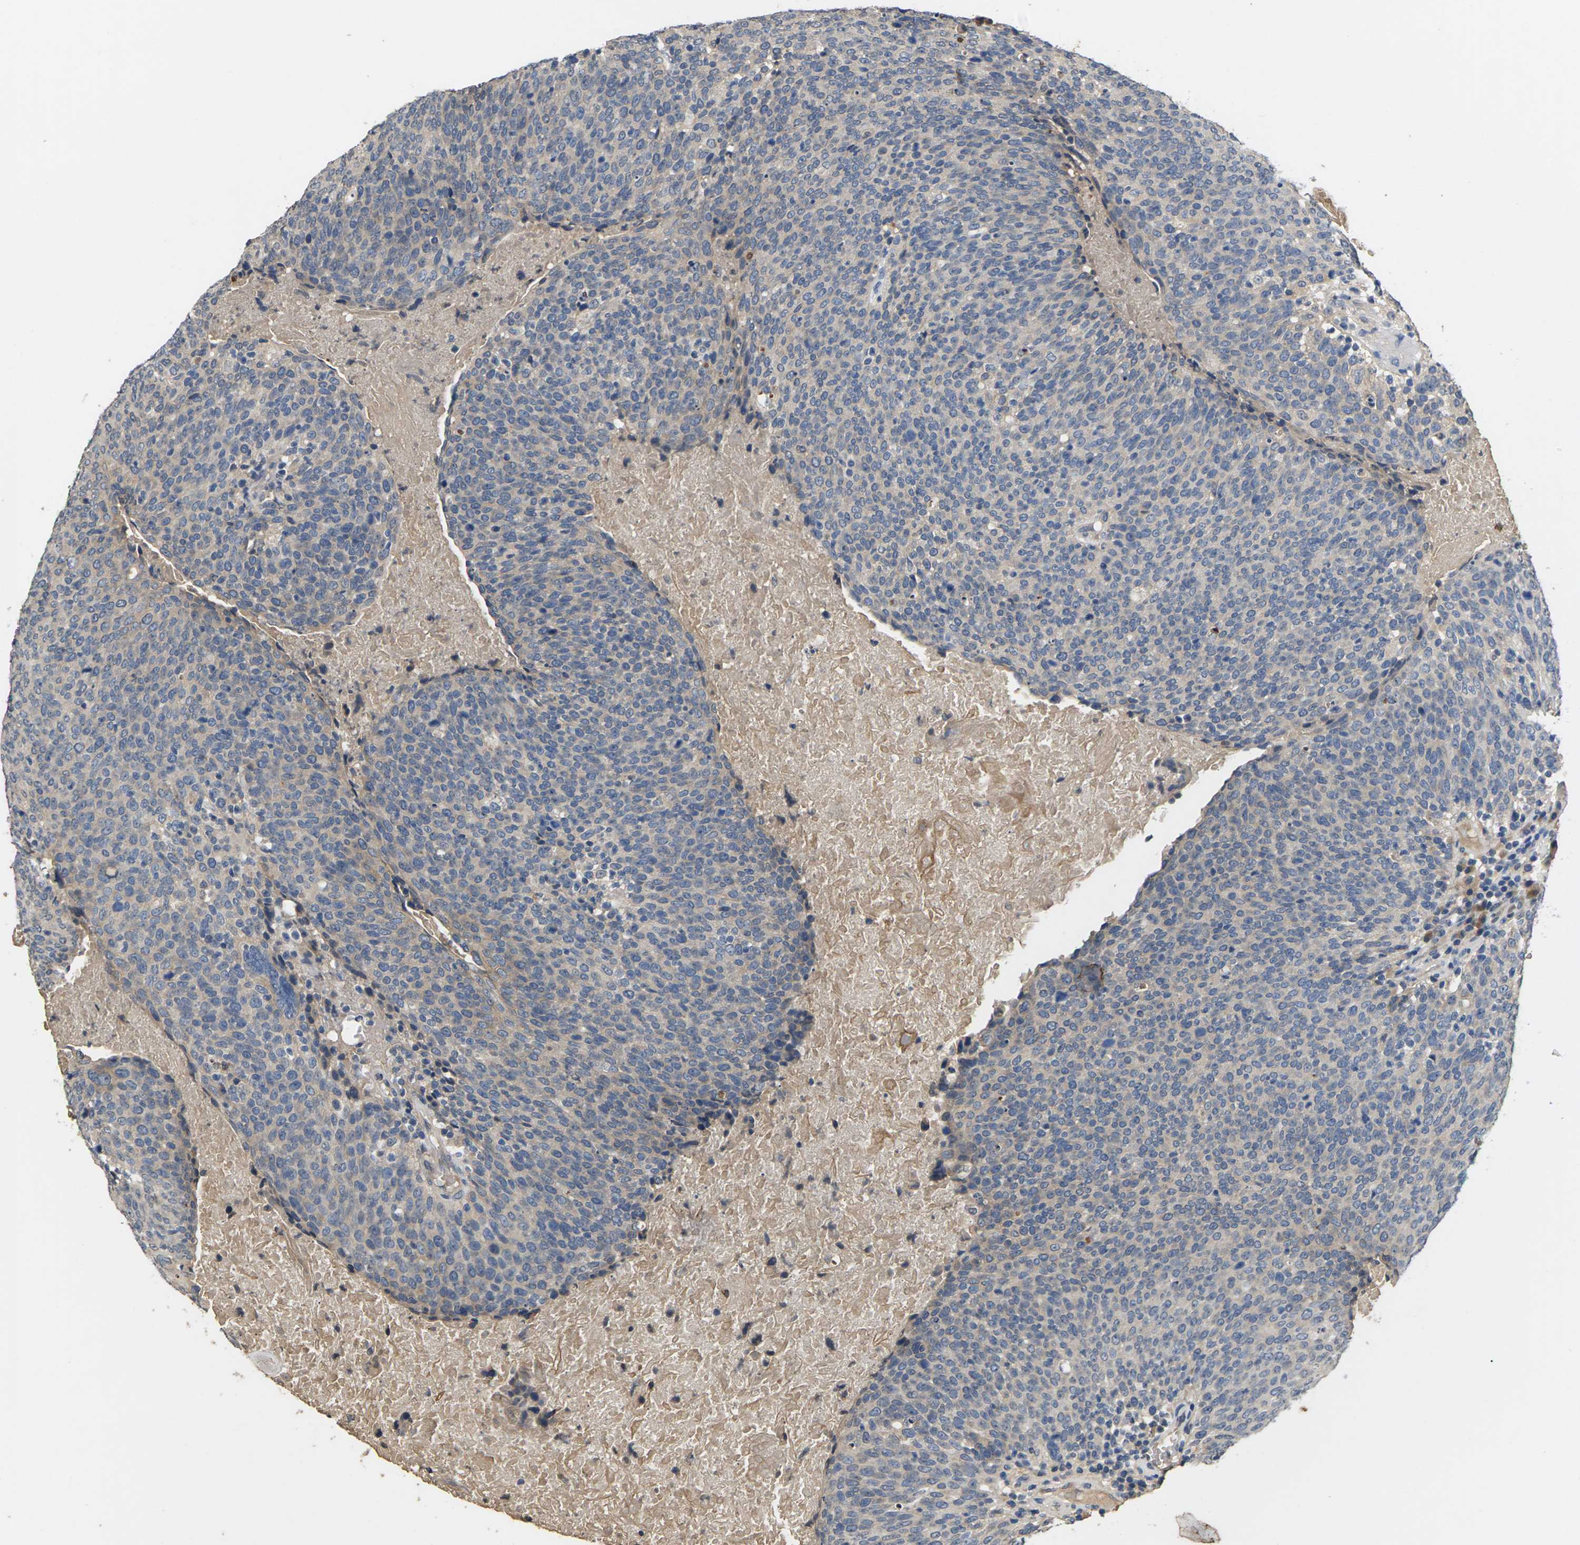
{"staining": {"intensity": "negative", "quantity": "none", "location": "none"}, "tissue": "head and neck cancer", "cell_type": "Tumor cells", "image_type": "cancer", "snomed": [{"axis": "morphology", "description": "Squamous cell carcinoma, NOS"}, {"axis": "morphology", "description": "Squamous cell carcinoma, metastatic, NOS"}, {"axis": "topography", "description": "Lymph node"}, {"axis": "topography", "description": "Head-Neck"}], "caption": "DAB immunohistochemical staining of head and neck cancer displays no significant positivity in tumor cells. (Brightfield microscopy of DAB IHC at high magnification).", "gene": "SLC2A2", "patient": {"sex": "male", "age": 62}}